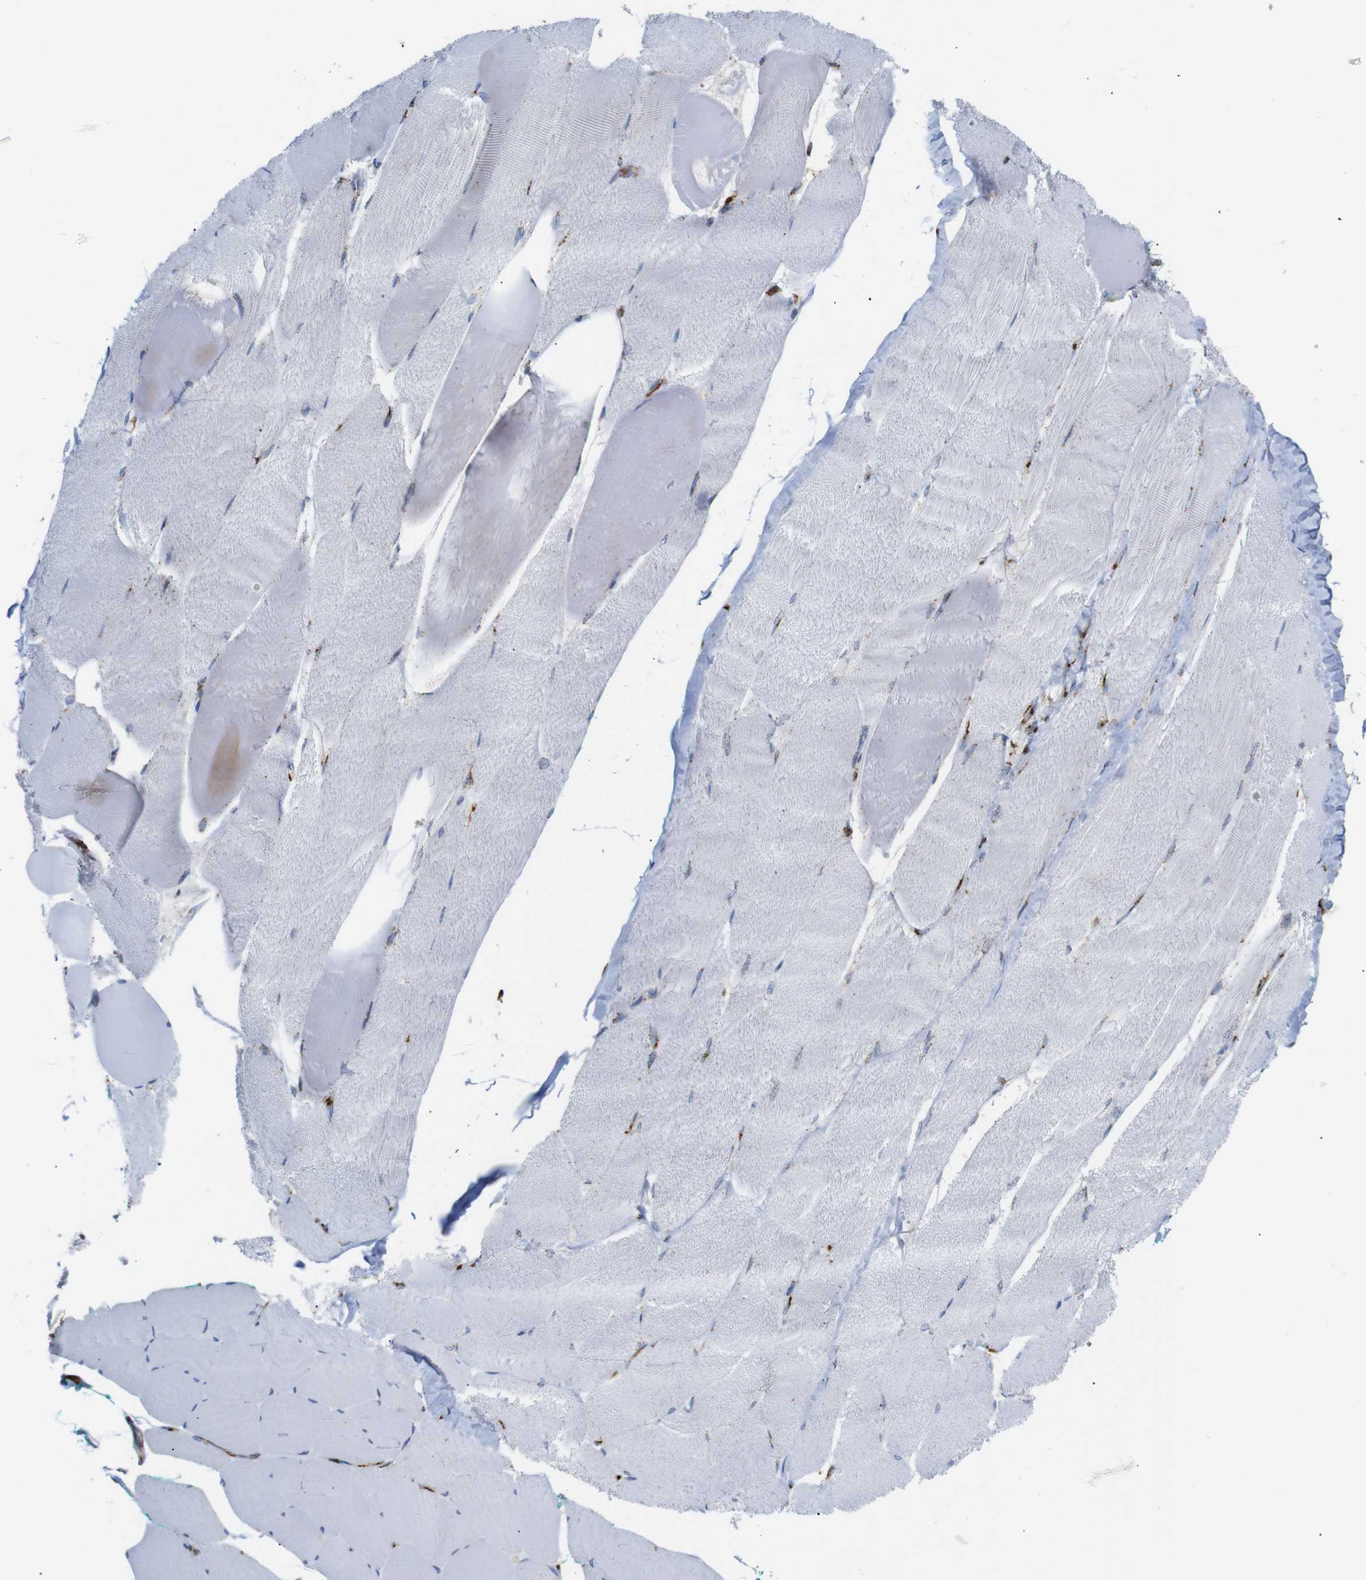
{"staining": {"intensity": "negative", "quantity": "none", "location": "none"}, "tissue": "skeletal muscle", "cell_type": "Myocytes", "image_type": "normal", "snomed": [{"axis": "morphology", "description": "Normal tissue, NOS"}, {"axis": "morphology", "description": "Squamous cell carcinoma, NOS"}, {"axis": "topography", "description": "Skeletal muscle"}], "caption": "A micrograph of human skeletal muscle is negative for staining in myocytes.", "gene": "TGOLN2", "patient": {"sex": "male", "age": 51}}